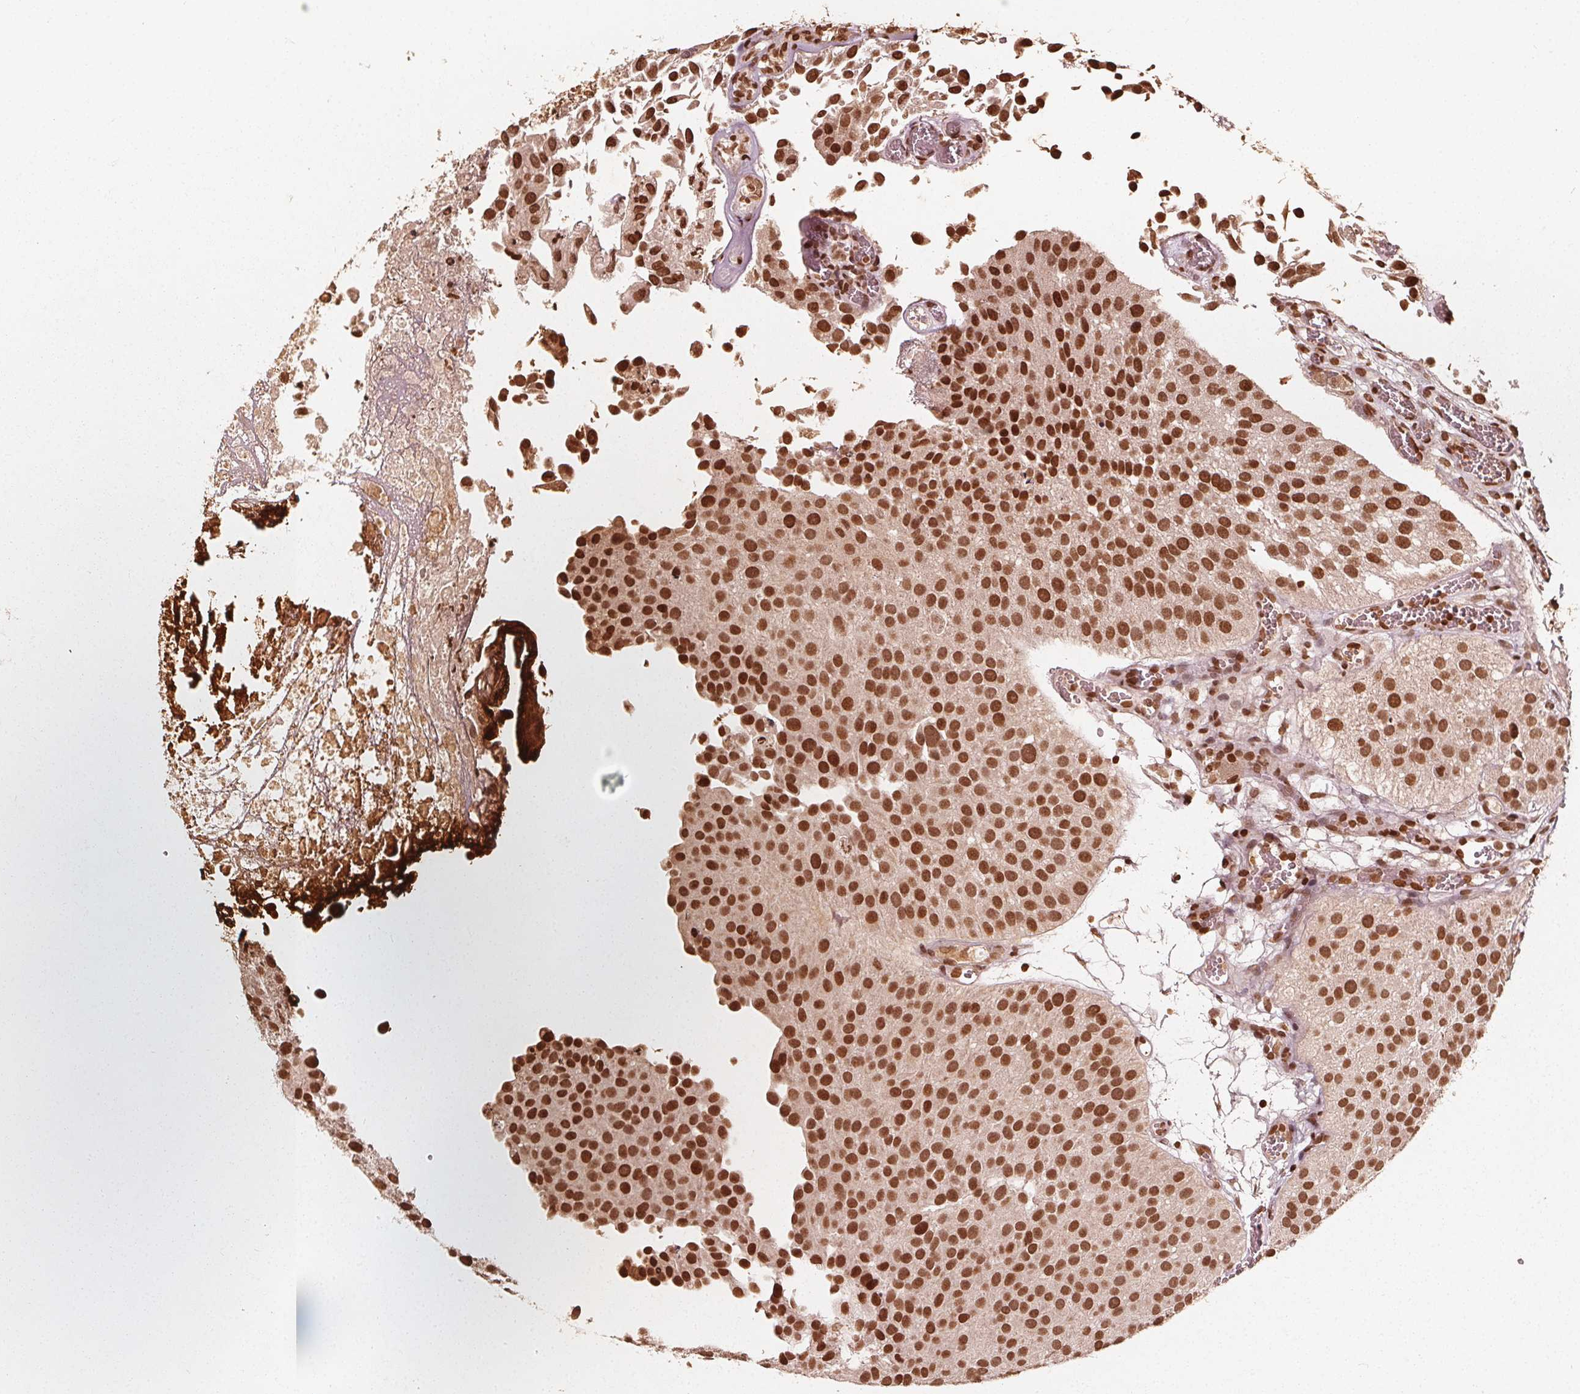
{"staining": {"intensity": "moderate", "quantity": ">75%", "location": "nuclear"}, "tissue": "urothelial cancer", "cell_type": "Tumor cells", "image_type": "cancer", "snomed": [{"axis": "morphology", "description": "Urothelial carcinoma, Low grade"}, {"axis": "topography", "description": "Urinary bladder"}], "caption": "Immunohistochemical staining of low-grade urothelial carcinoma demonstrates medium levels of moderate nuclear staining in about >75% of tumor cells.", "gene": "H3C14", "patient": {"sex": "female", "age": 69}}